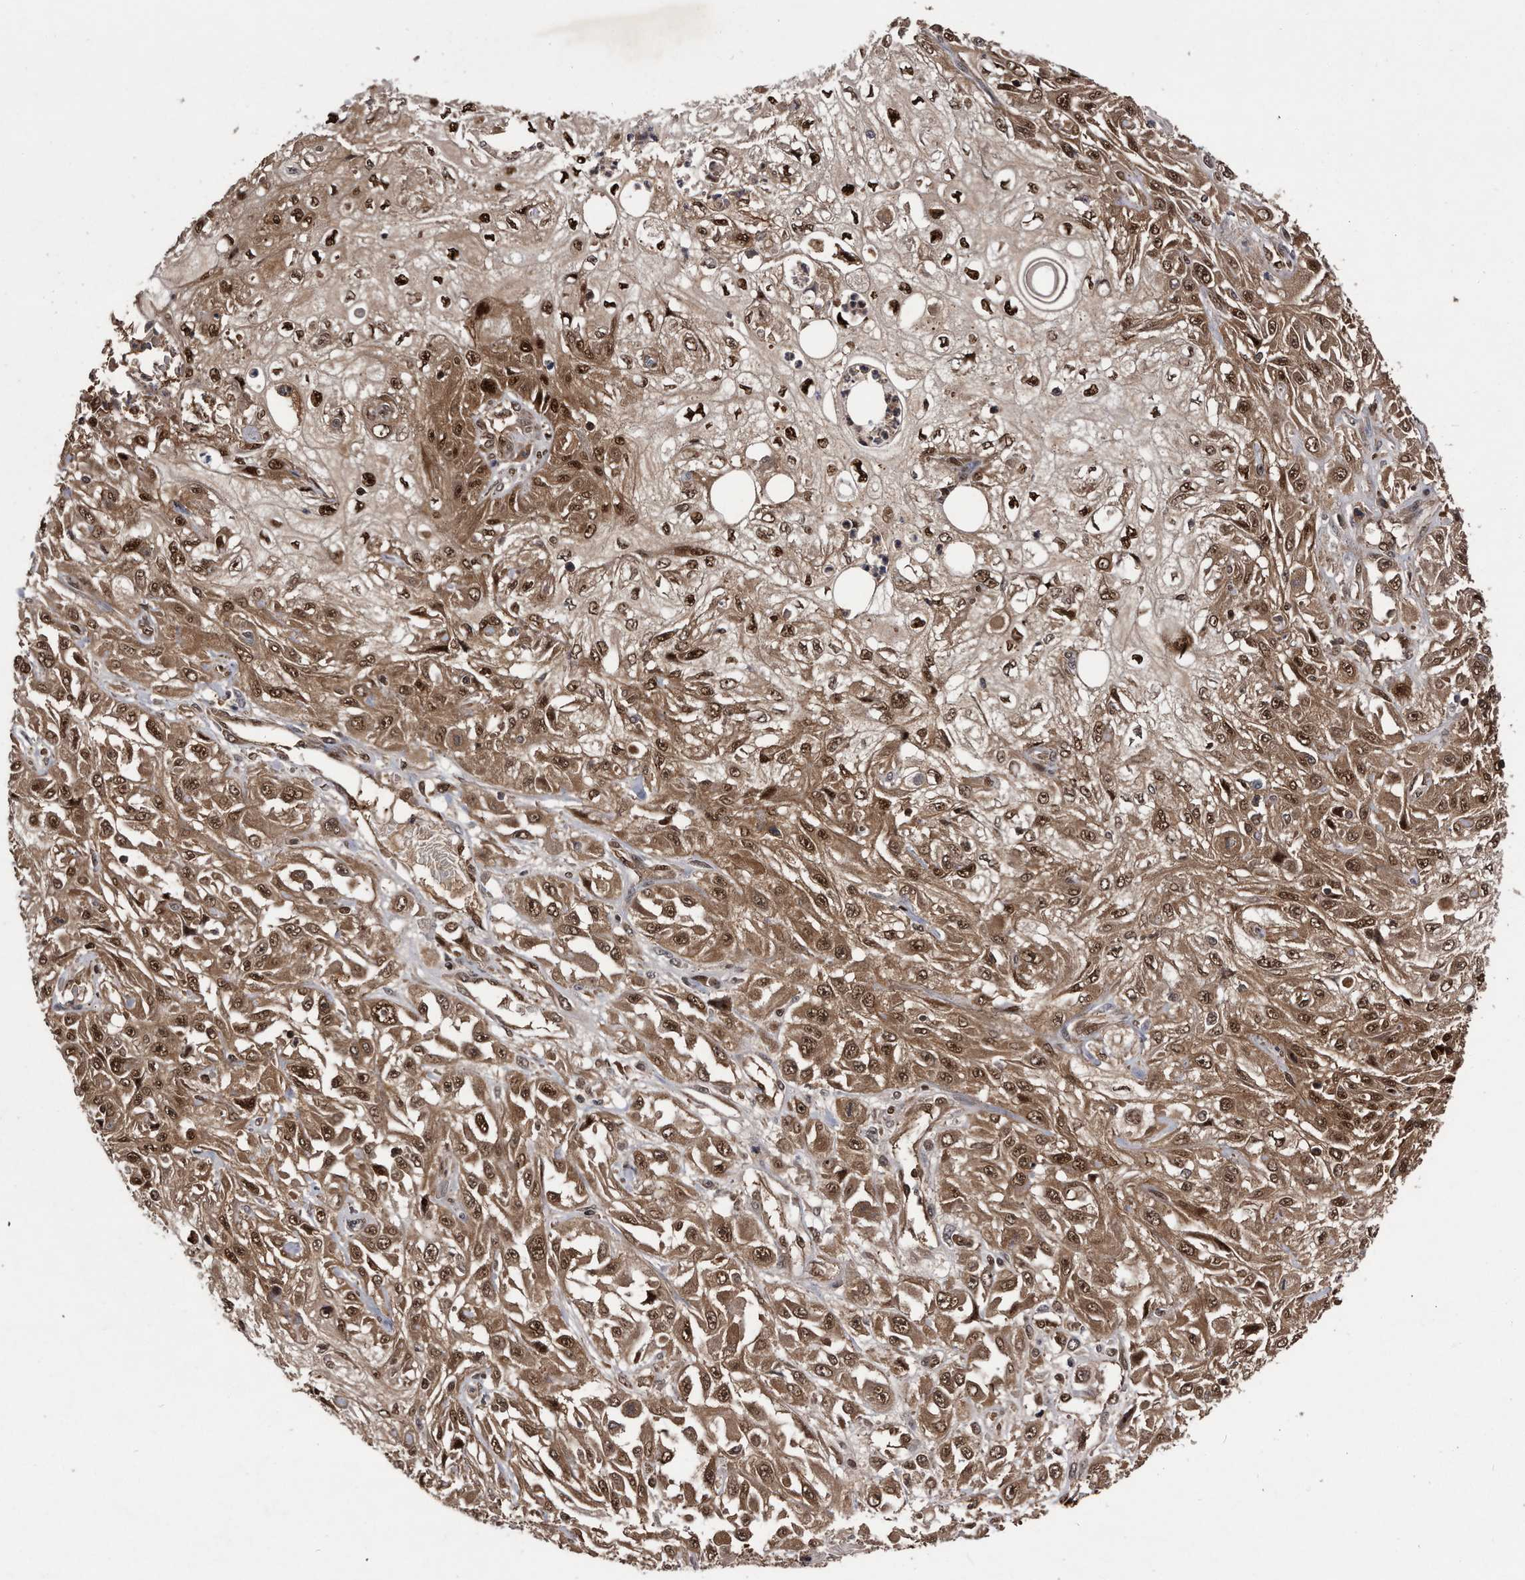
{"staining": {"intensity": "moderate", "quantity": ">75%", "location": "cytoplasmic/membranous,nuclear"}, "tissue": "skin cancer", "cell_type": "Tumor cells", "image_type": "cancer", "snomed": [{"axis": "morphology", "description": "Squamous cell carcinoma, NOS"}, {"axis": "morphology", "description": "Squamous cell carcinoma, metastatic, NOS"}, {"axis": "topography", "description": "Skin"}, {"axis": "topography", "description": "Lymph node"}], "caption": "A high-resolution image shows IHC staining of skin squamous cell carcinoma, which reveals moderate cytoplasmic/membranous and nuclear positivity in approximately >75% of tumor cells.", "gene": "RAD23B", "patient": {"sex": "male", "age": 75}}